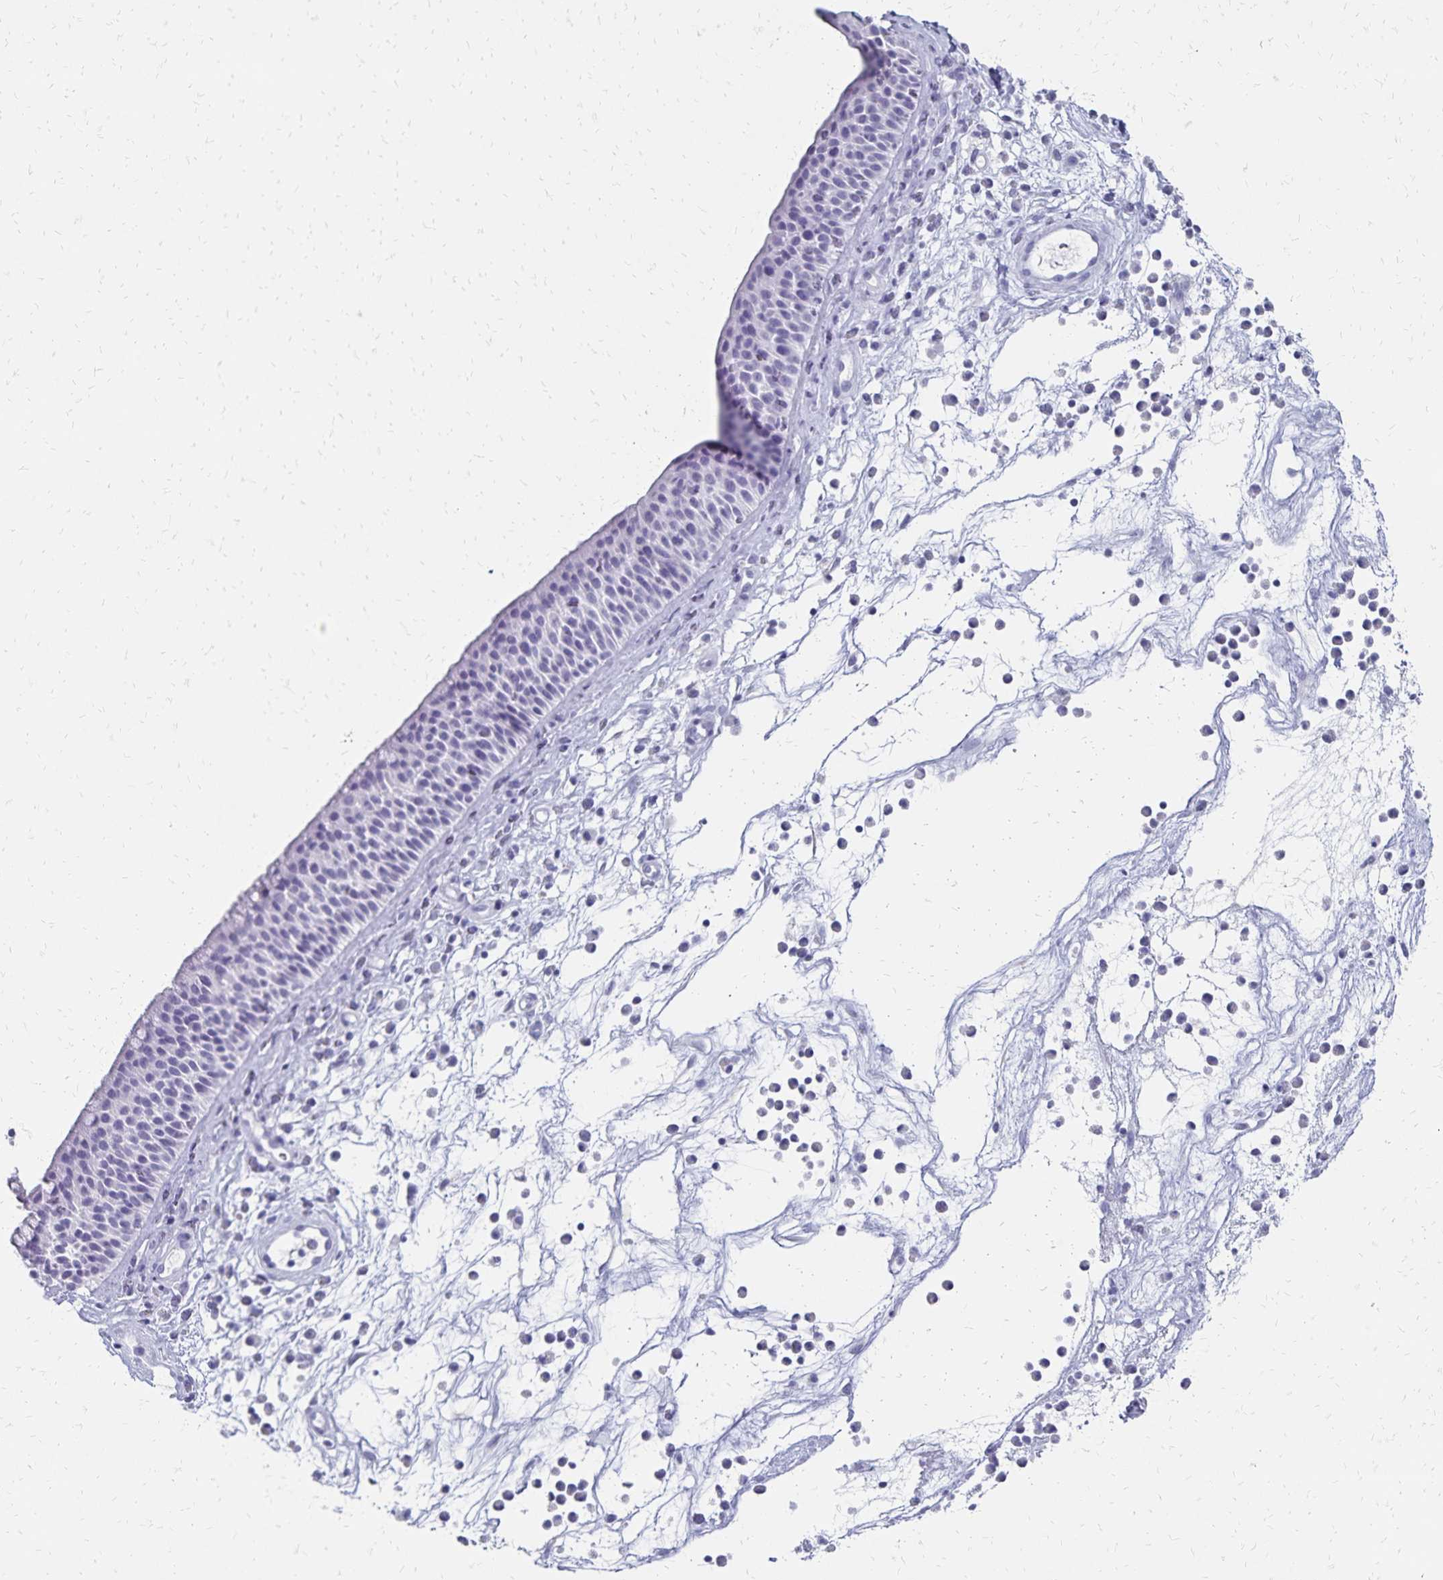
{"staining": {"intensity": "negative", "quantity": "none", "location": "none"}, "tissue": "nasopharynx", "cell_type": "Respiratory epithelial cells", "image_type": "normal", "snomed": [{"axis": "morphology", "description": "Normal tissue, NOS"}, {"axis": "topography", "description": "Nasopharynx"}], "caption": "Protein analysis of normal nasopharynx demonstrates no significant expression in respiratory epithelial cells. Brightfield microscopy of IHC stained with DAB (3,3'-diaminobenzidine) (brown) and hematoxylin (blue), captured at high magnification.", "gene": "GIP", "patient": {"sex": "male", "age": 56}}